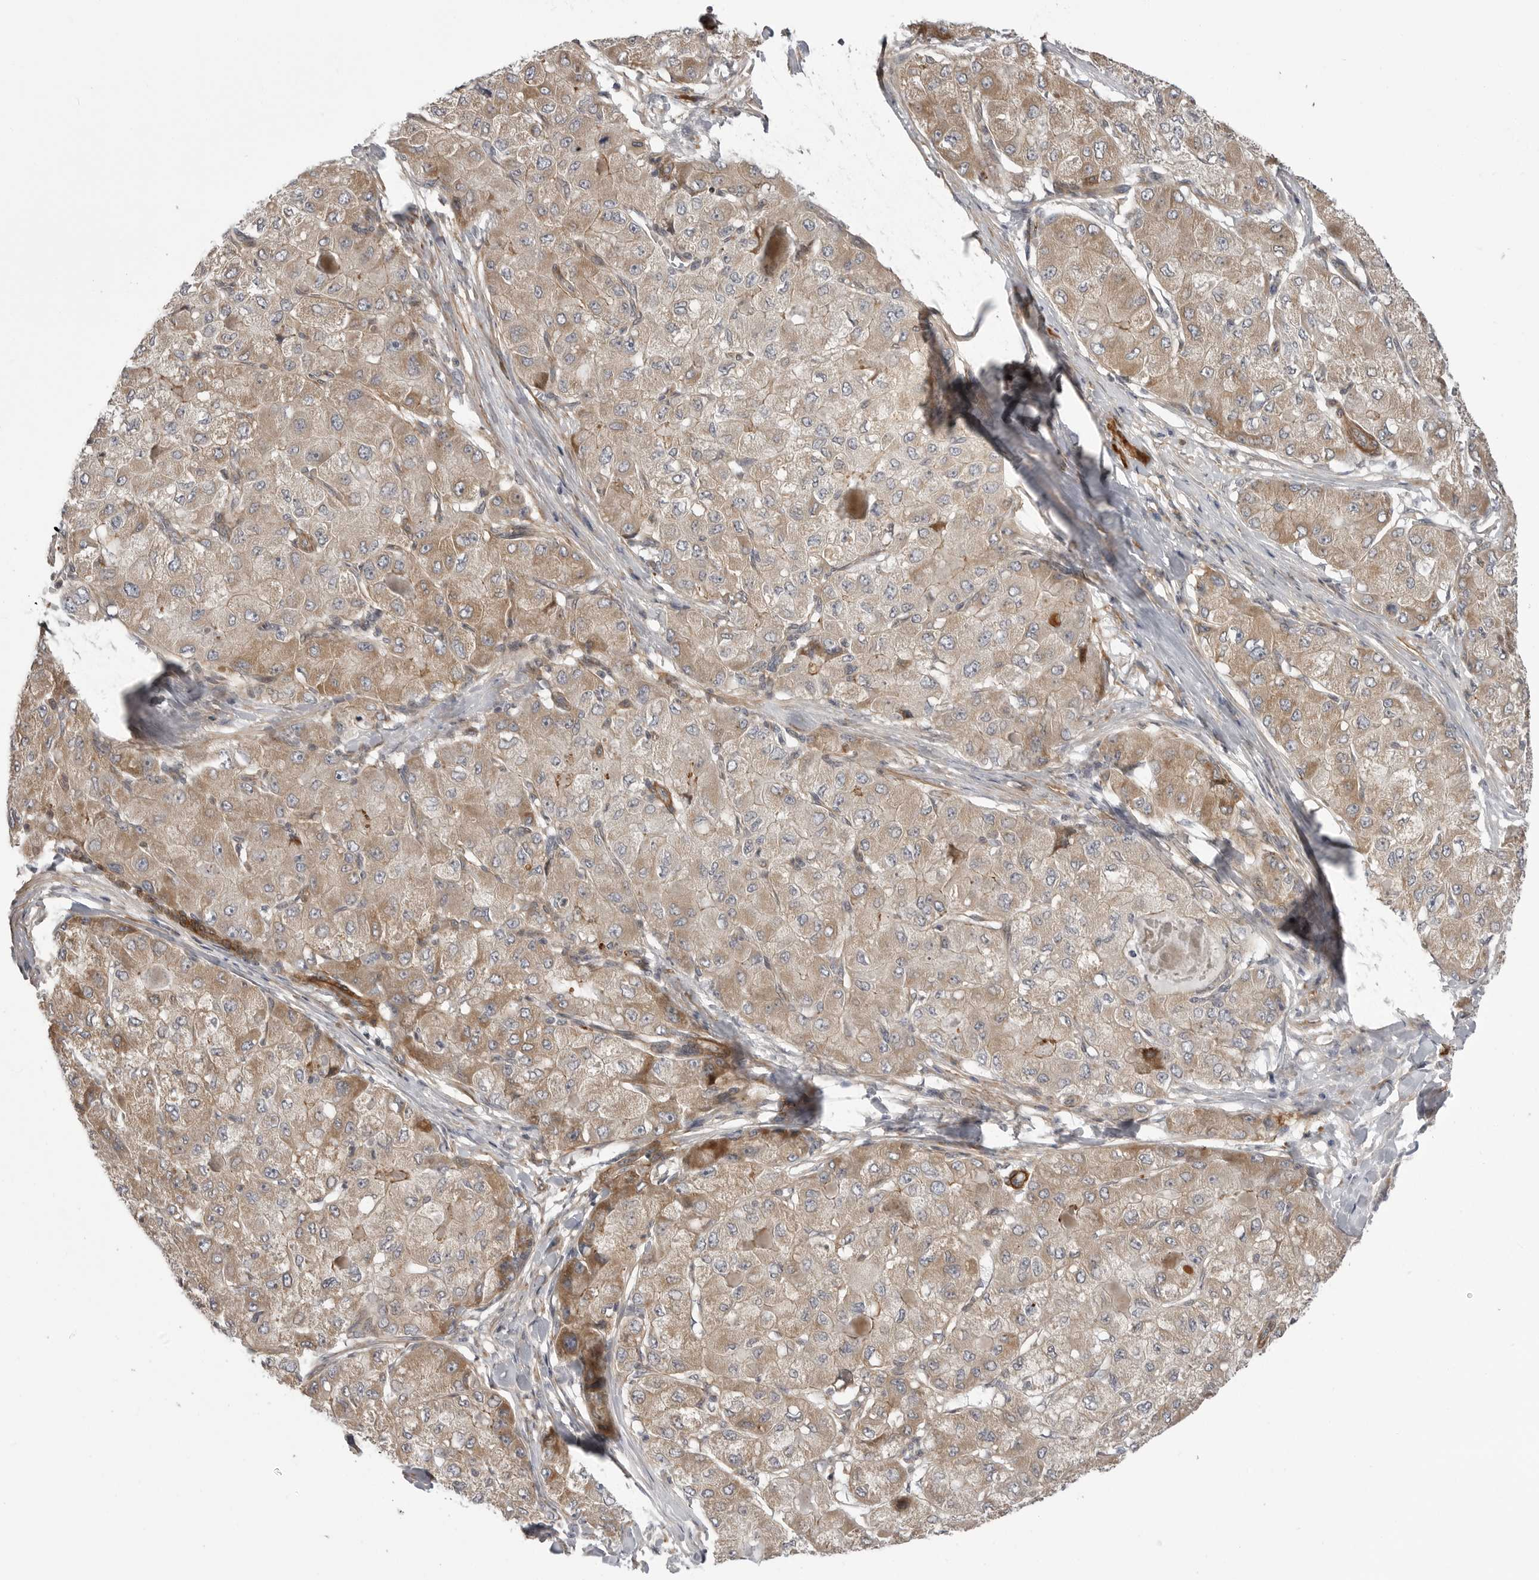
{"staining": {"intensity": "moderate", "quantity": ">75%", "location": "cytoplasmic/membranous"}, "tissue": "liver cancer", "cell_type": "Tumor cells", "image_type": "cancer", "snomed": [{"axis": "morphology", "description": "Carcinoma, Hepatocellular, NOS"}, {"axis": "topography", "description": "Liver"}], "caption": "Liver cancer (hepatocellular carcinoma) stained for a protein reveals moderate cytoplasmic/membranous positivity in tumor cells. (IHC, brightfield microscopy, high magnification).", "gene": "SCP2", "patient": {"sex": "male", "age": 80}}